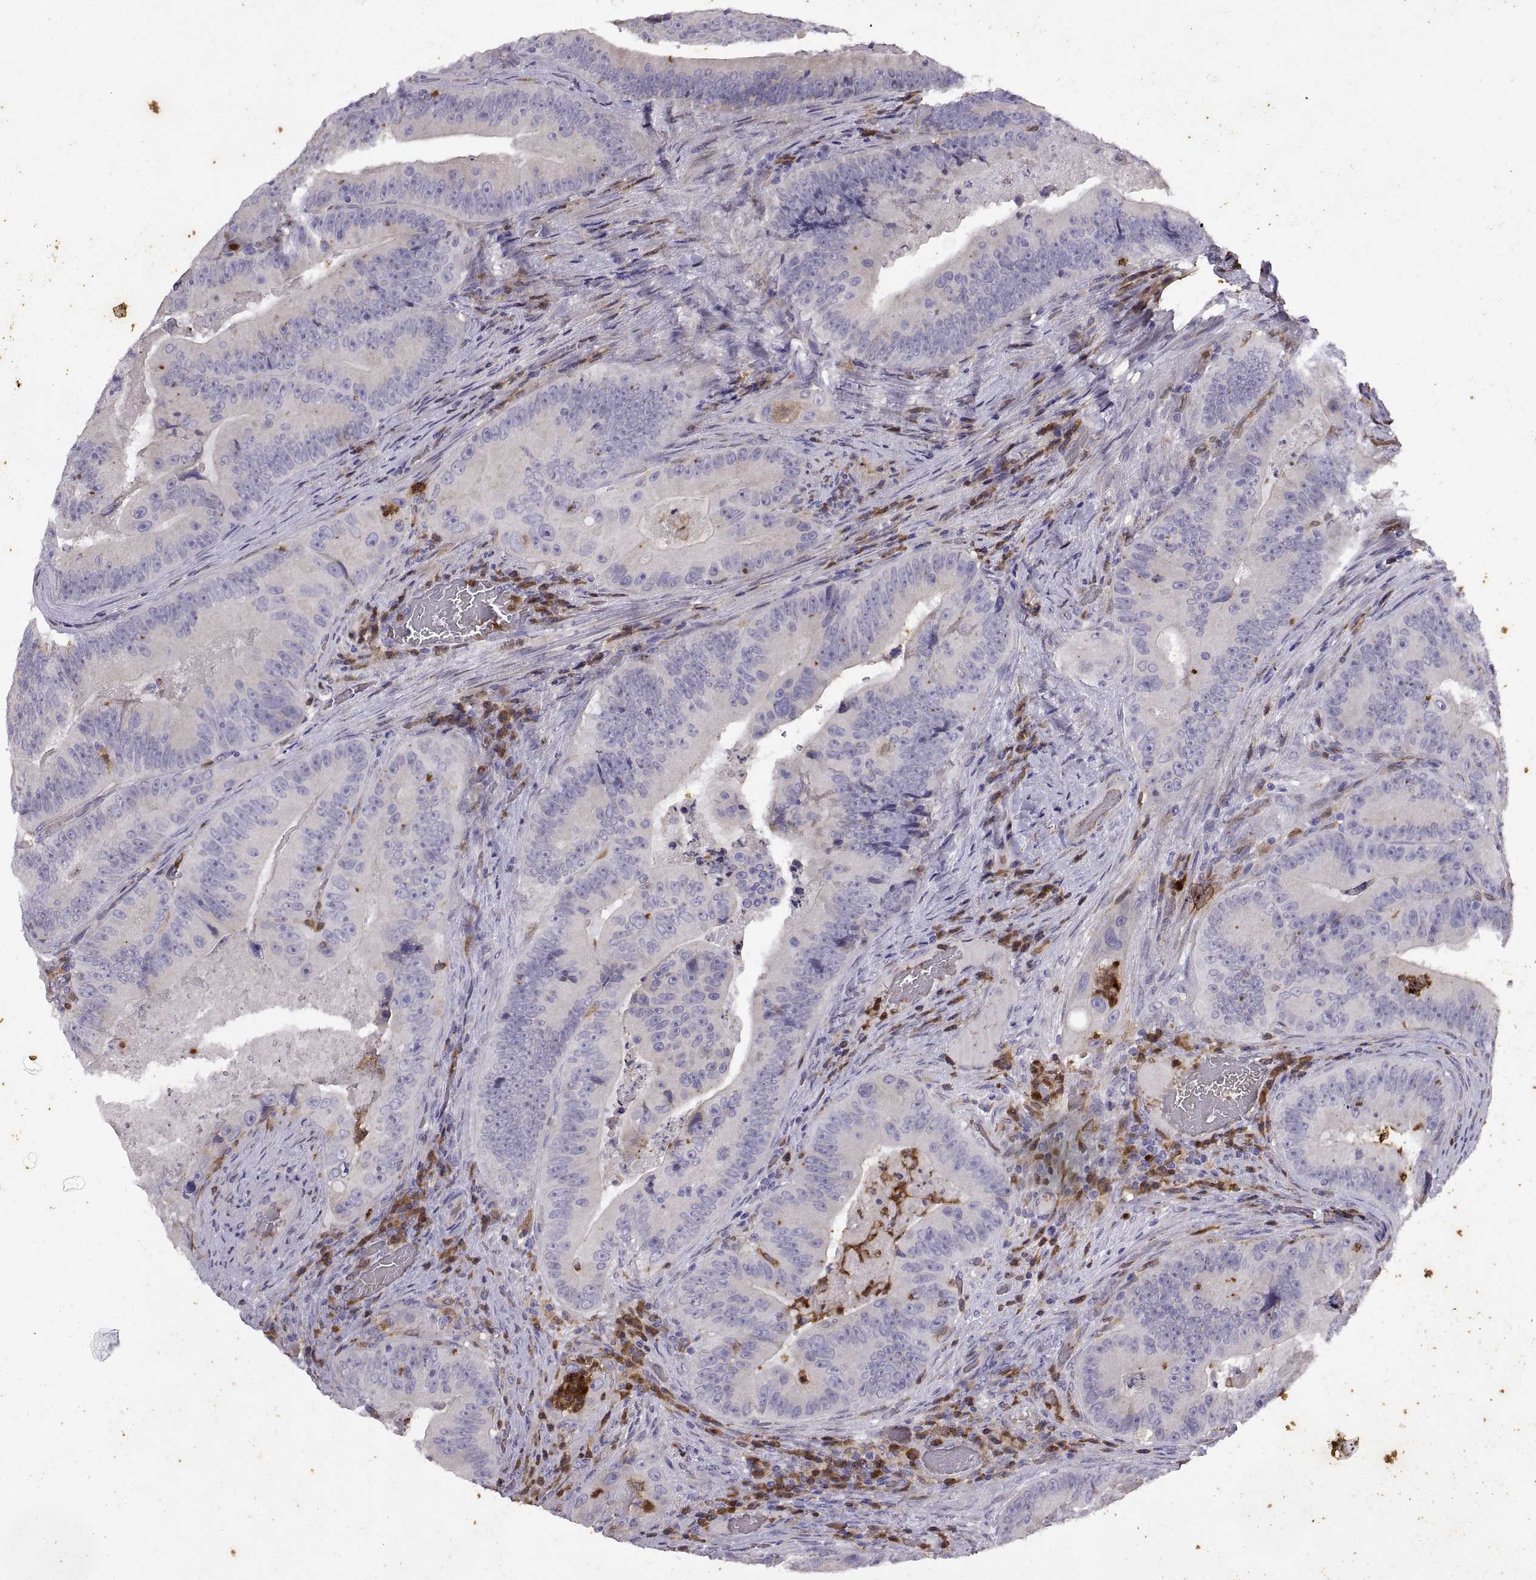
{"staining": {"intensity": "negative", "quantity": "none", "location": "none"}, "tissue": "colorectal cancer", "cell_type": "Tumor cells", "image_type": "cancer", "snomed": [{"axis": "morphology", "description": "Adenocarcinoma, NOS"}, {"axis": "topography", "description": "Colon"}], "caption": "IHC photomicrograph of human colorectal cancer (adenocarcinoma) stained for a protein (brown), which reveals no expression in tumor cells.", "gene": "DOK3", "patient": {"sex": "female", "age": 86}}